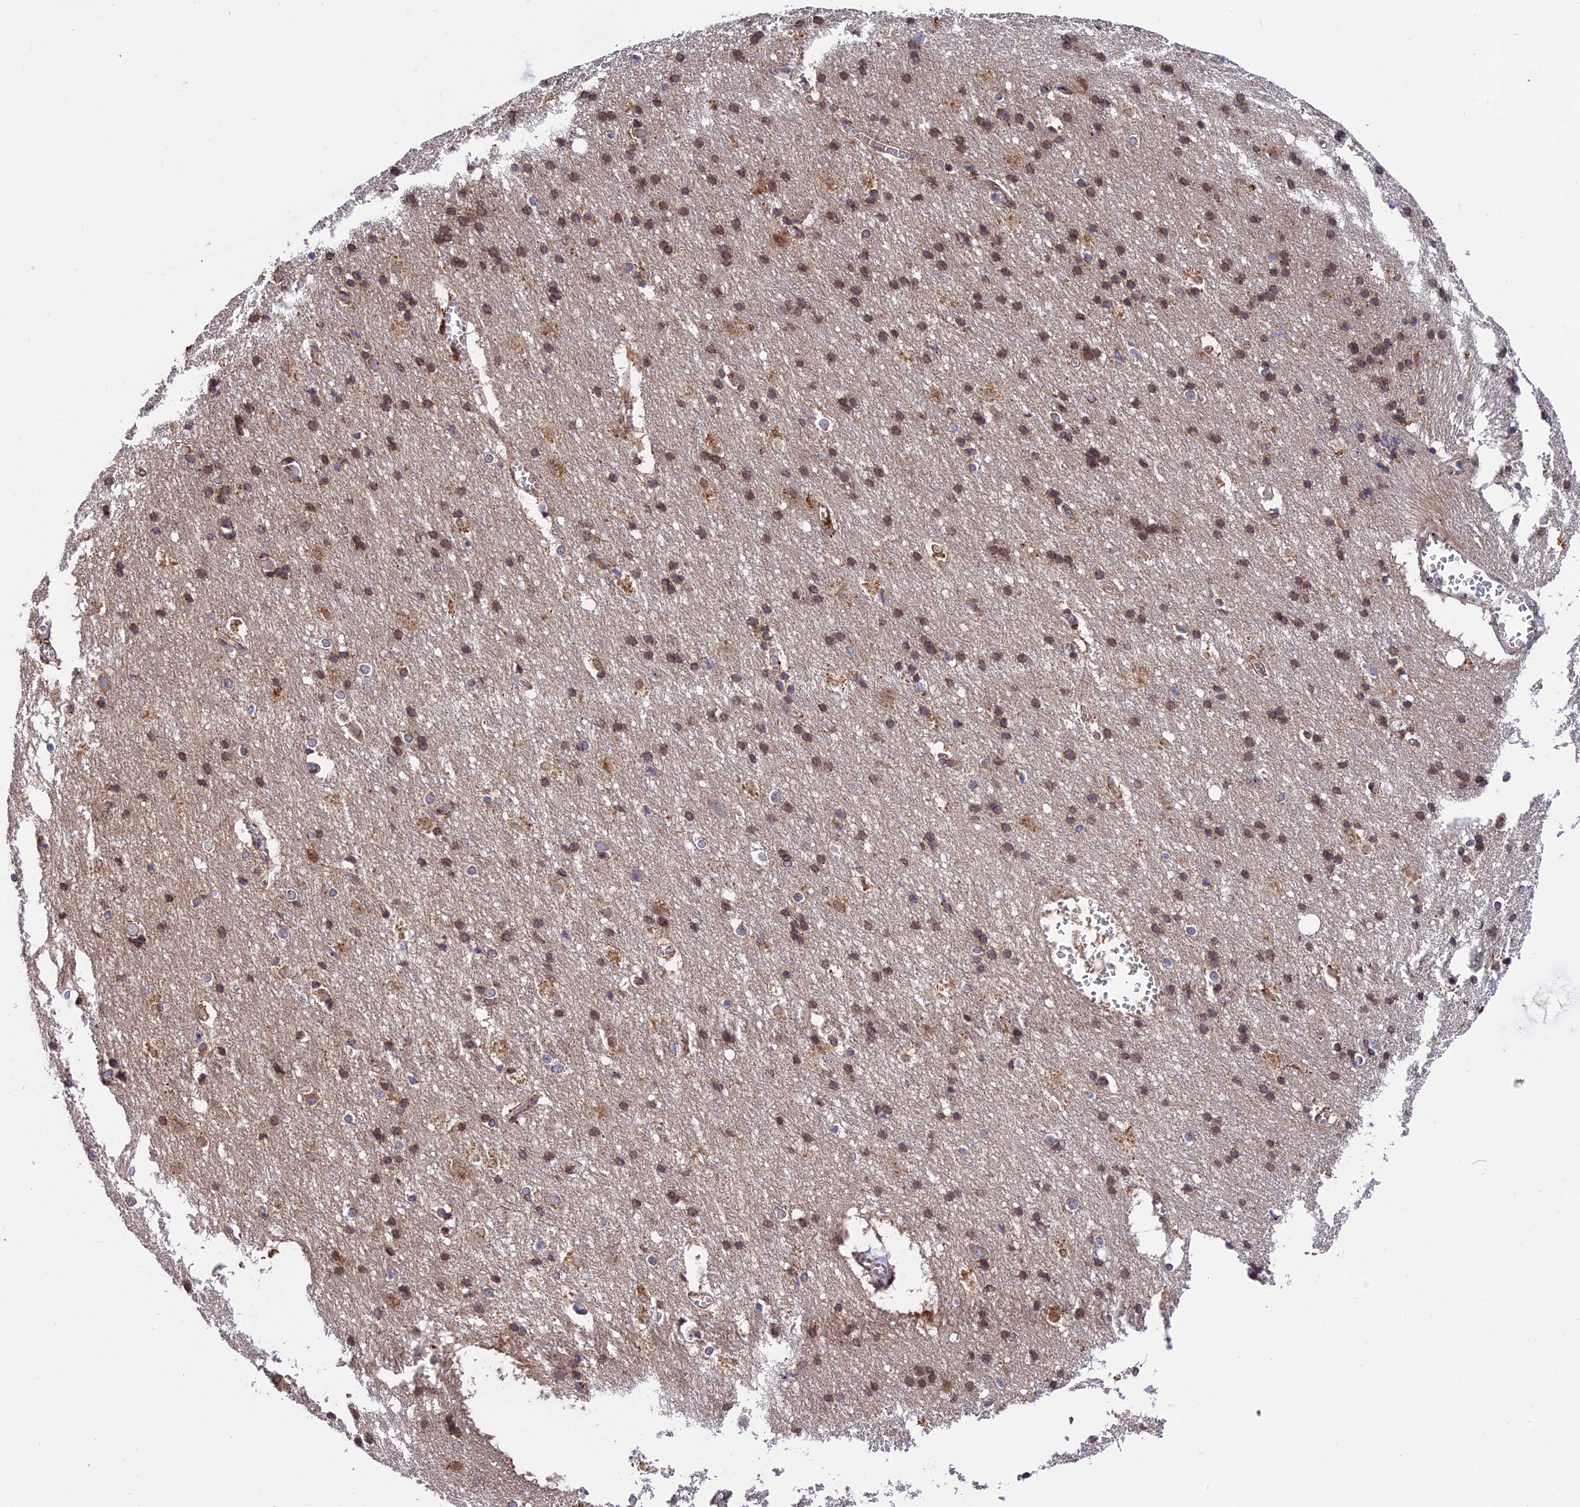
{"staining": {"intensity": "moderate", "quantity": ">75%", "location": "cytoplasmic/membranous"}, "tissue": "cerebral cortex", "cell_type": "Endothelial cells", "image_type": "normal", "snomed": [{"axis": "morphology", "description": "Normal tissue, NOS"}, {"axis": "topography", "description": "Cerebral cortex"}], "caption": "Benign cerebral cortex was stained to show a protein in brown. There is medium levels of moderate cytoplasmic/membranous staining in about >75% of endothelial cells.", "gene": "CHMP2A", "patient": {"sex": "male", "age": 54}}